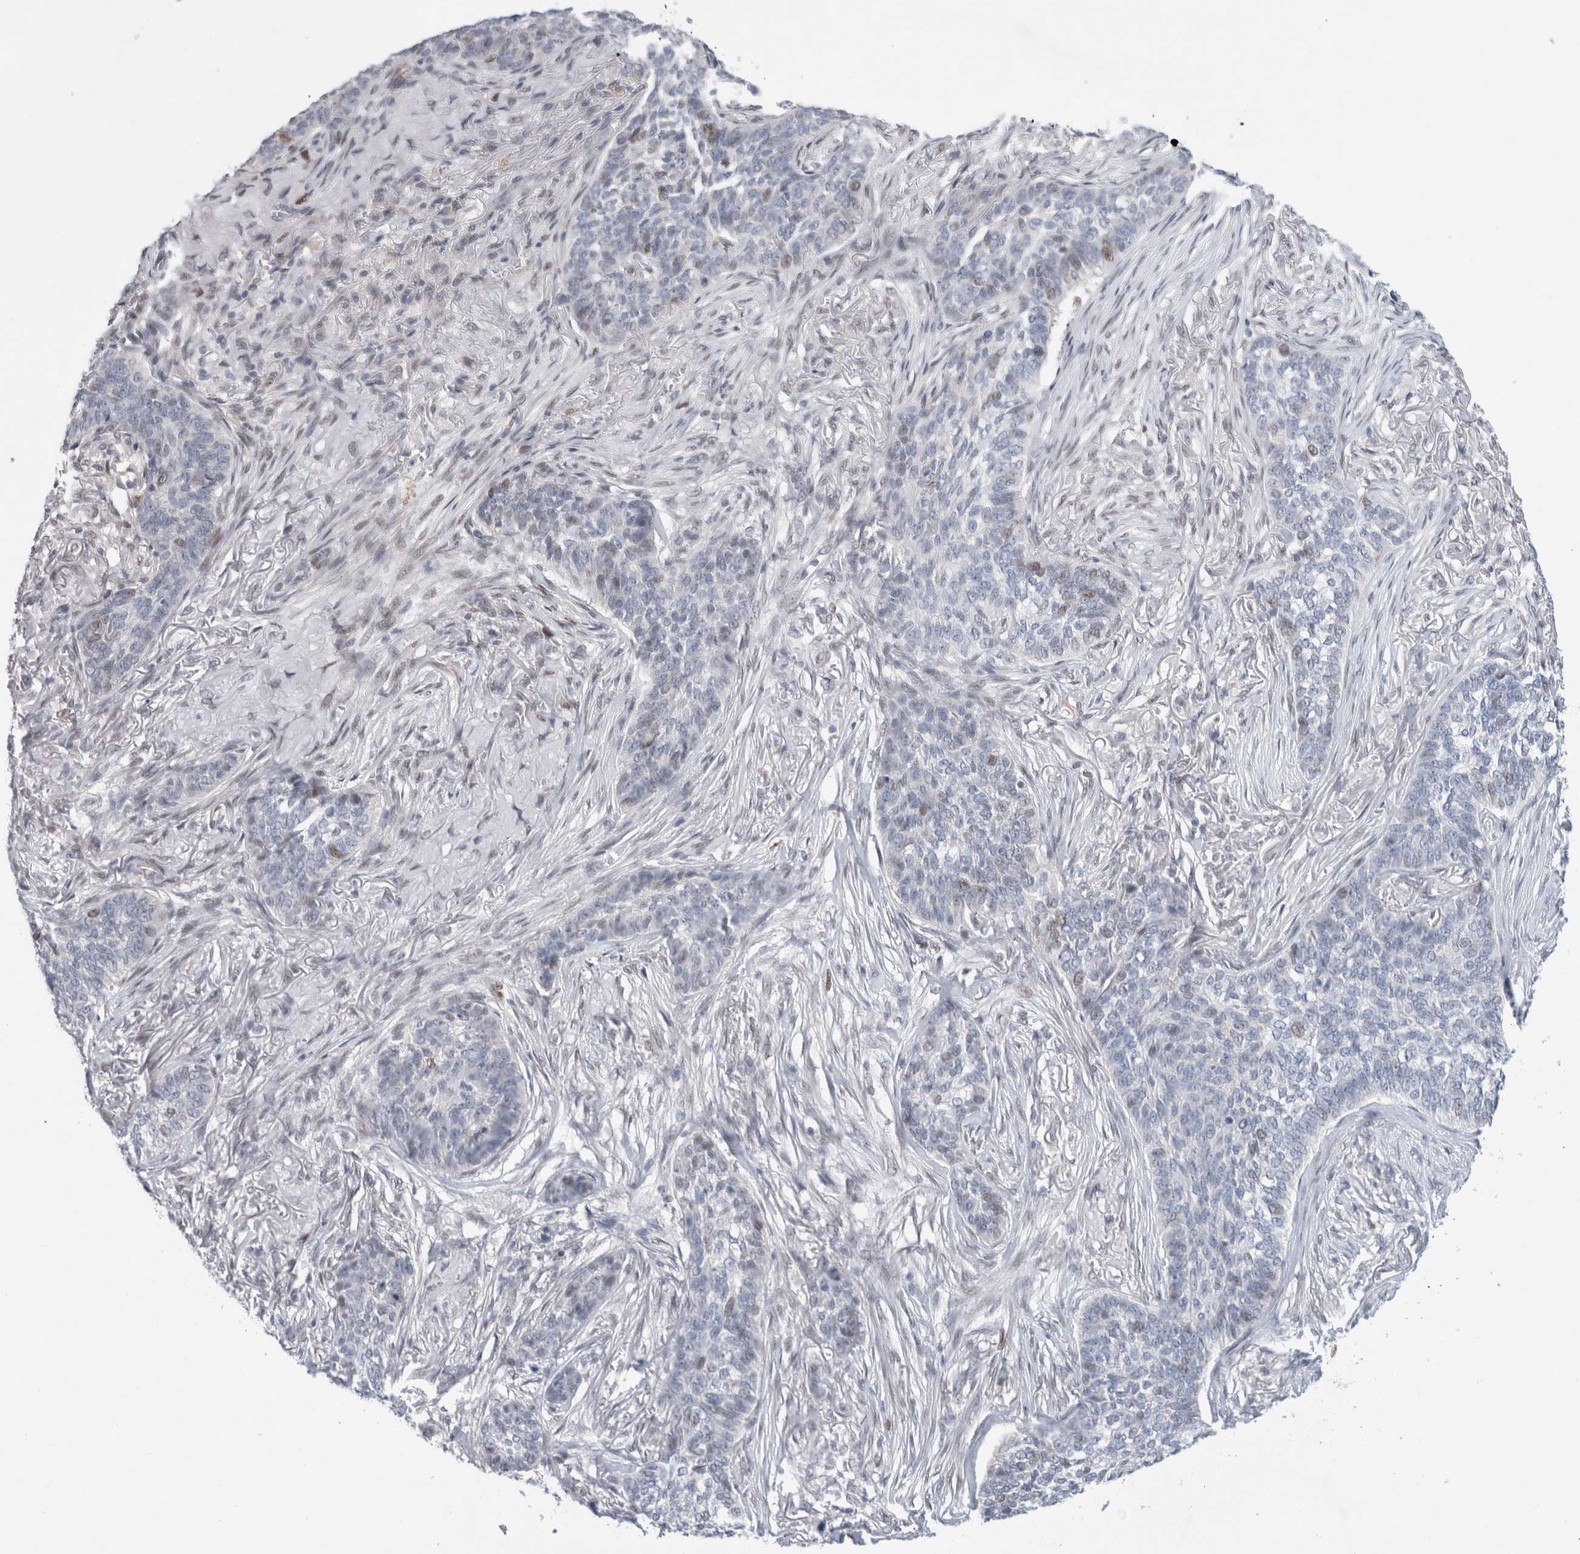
{"staining": {"intensity": "negative", "quantity": "none", "location": "none"}, "tissue": "skin cancer", "cell_type": "Tumor cells", "image_type": "cancer", "snomed": [{"axis": "morphology", "description": "Basal cell carcinoma"}, {"axis": "topography", "description": "Skin"}], "caption": "Immunohistochemistry of skin basal cell carcinoma shows no expression in tumor cells.", "gene": "KNL1", "patient": {"sex": "male", "age": 85}}